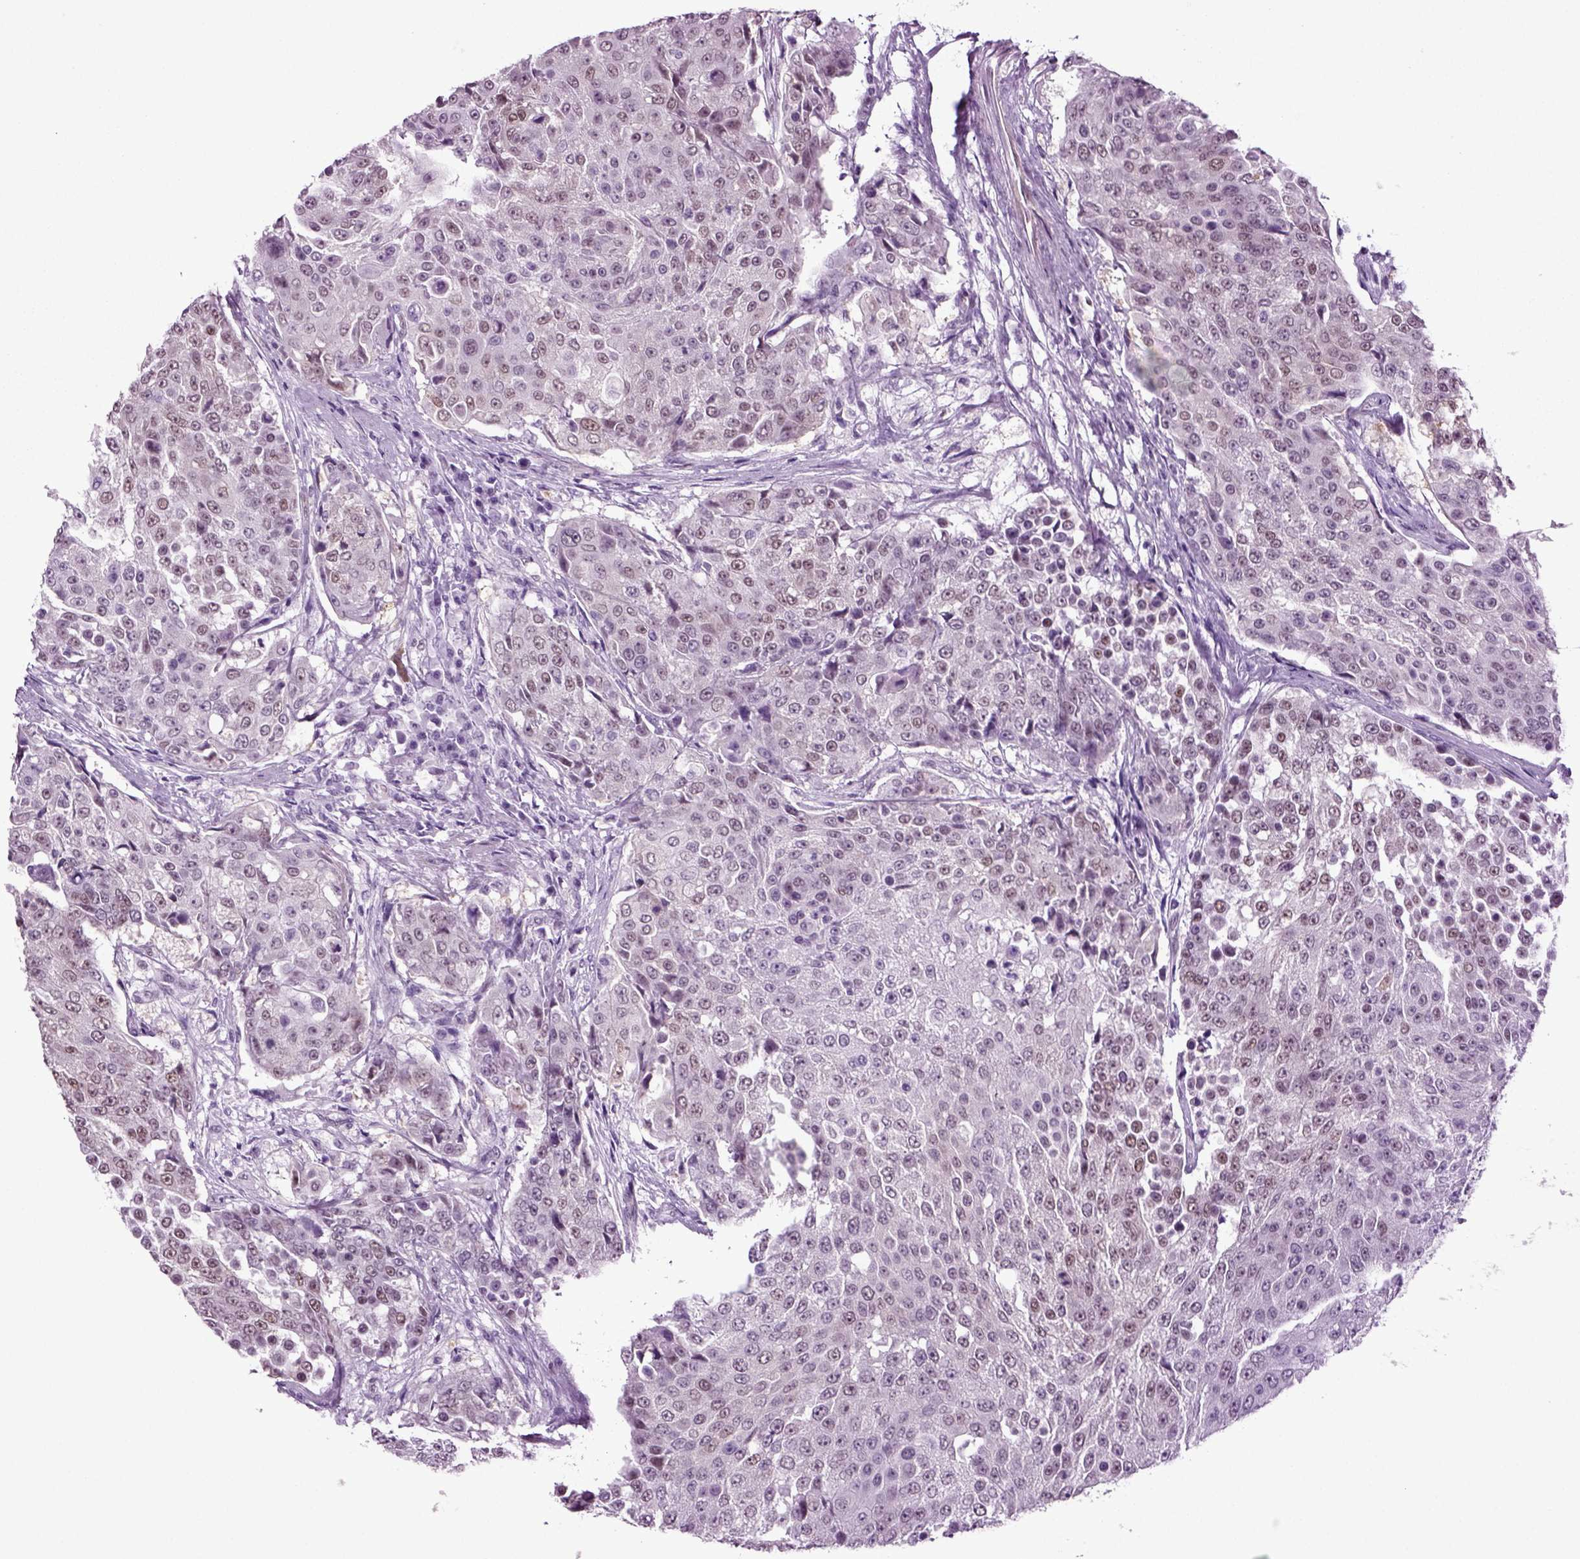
{"staining": {"intensity": "weak", "quantity": "<25%", "location": "nuclear"}, "tissue": "urothelial cancer", "cell_type": "Tumor cells", "image_type": "cancer", "snomed": [{"axis": "morphology", "description": "Urothelial carcinoma, High grade"}, {"axis": "topography", "description": "Urinary bladder"}], "caption": "Immunohistochemical staining of human urothelial cancer demonstrates no significant positivity in tumor cells.", "gene": "RFX3", "patient": {"sex": "female", "age": 63}}